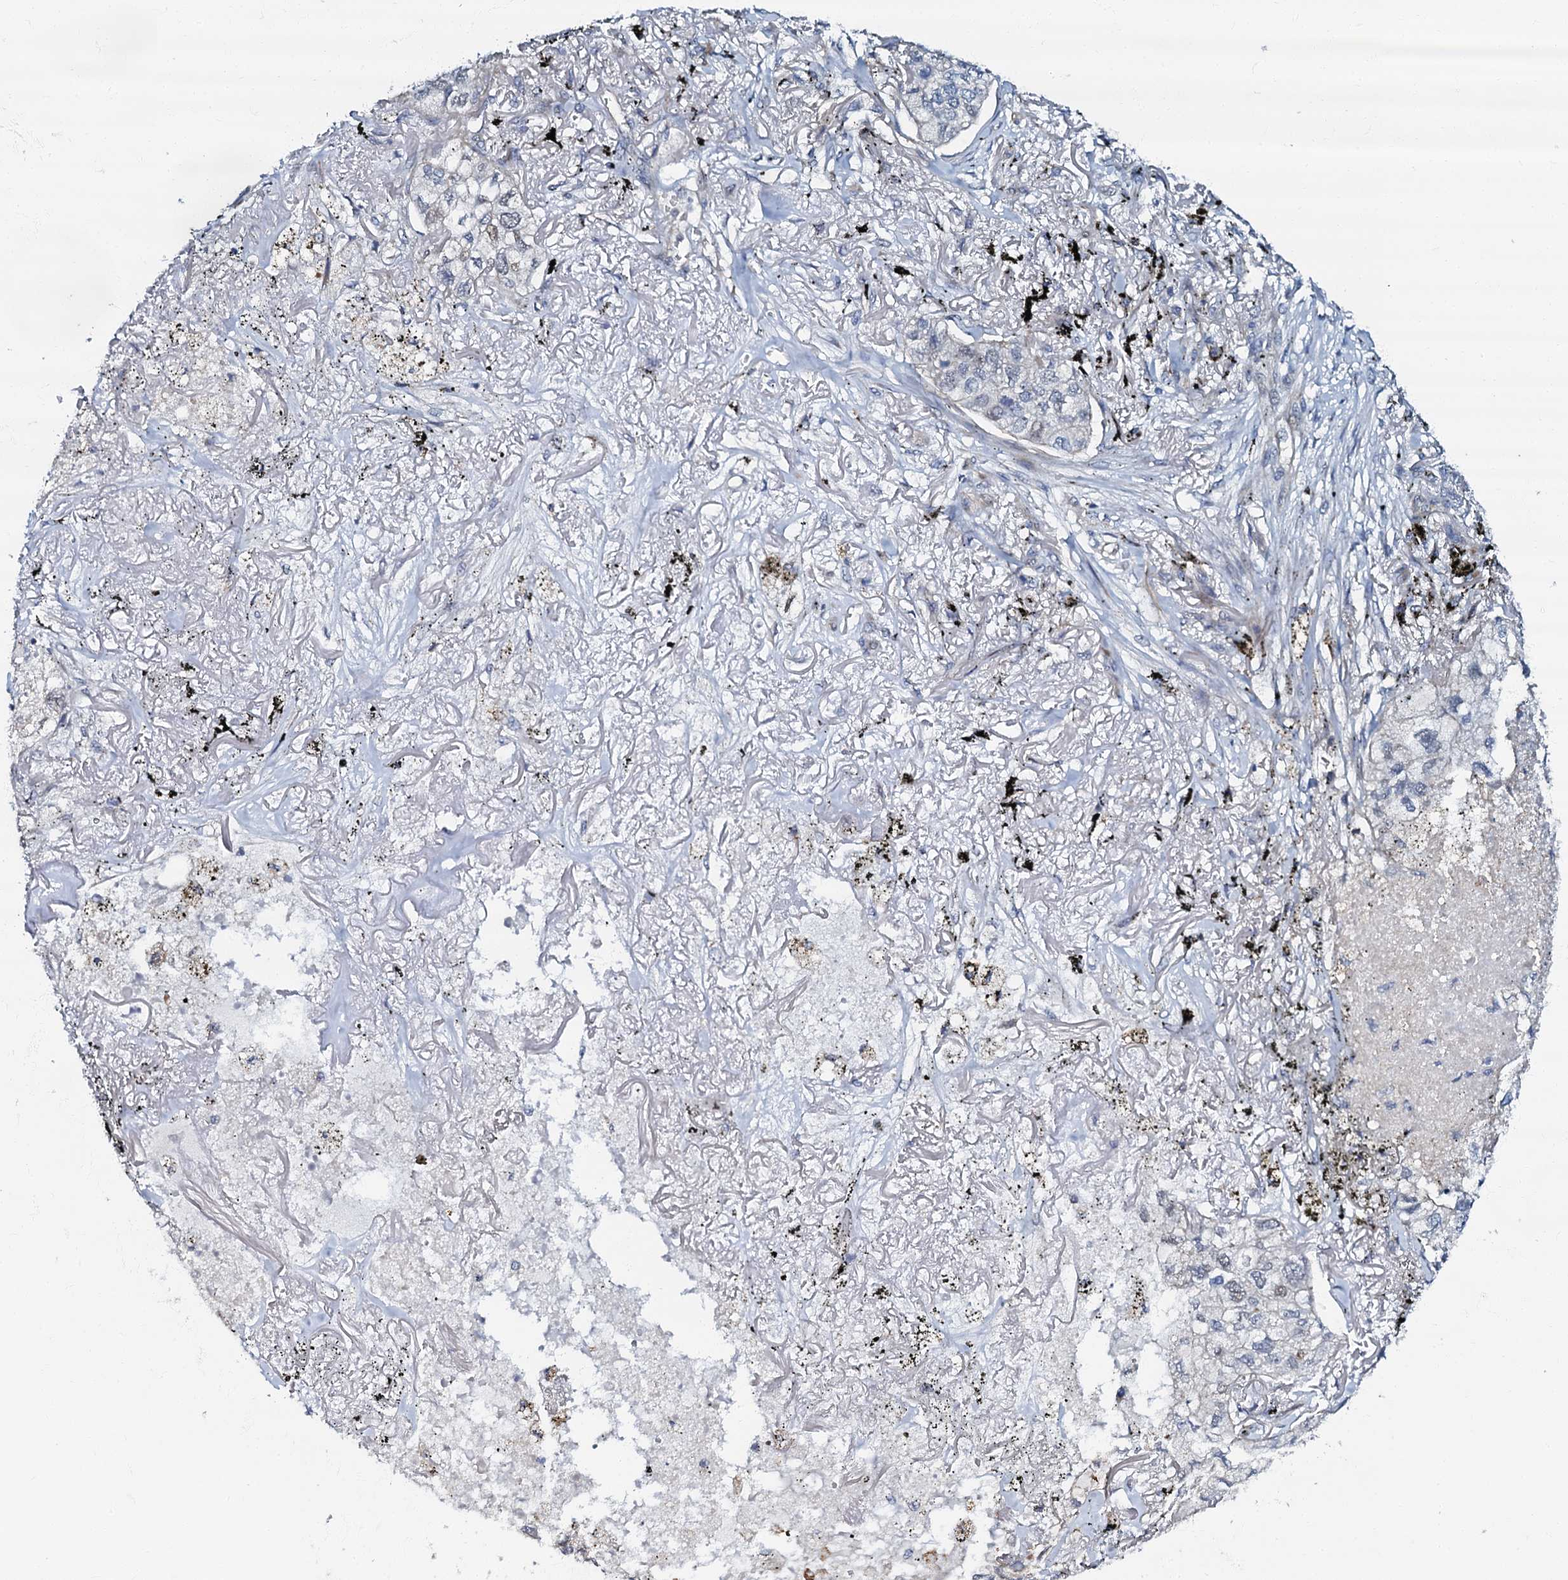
{"staining": {"intensity": "negative", "quantity": "none", "location": "none"}, "tissue": "lung cancer", "cell_type": "Tumor cells", "image_type": "cancer", "snomed": [{"axis": "morphology", "description": "Adenocarcinoma, NOS"}, {"axis": "topography", "description": "Lung"}], "caption": "The histopathology image reveals no staining of tumor cells in lung cancer.", "gene": "OLAH", "patient": {"sex": "male", "age": 65}}